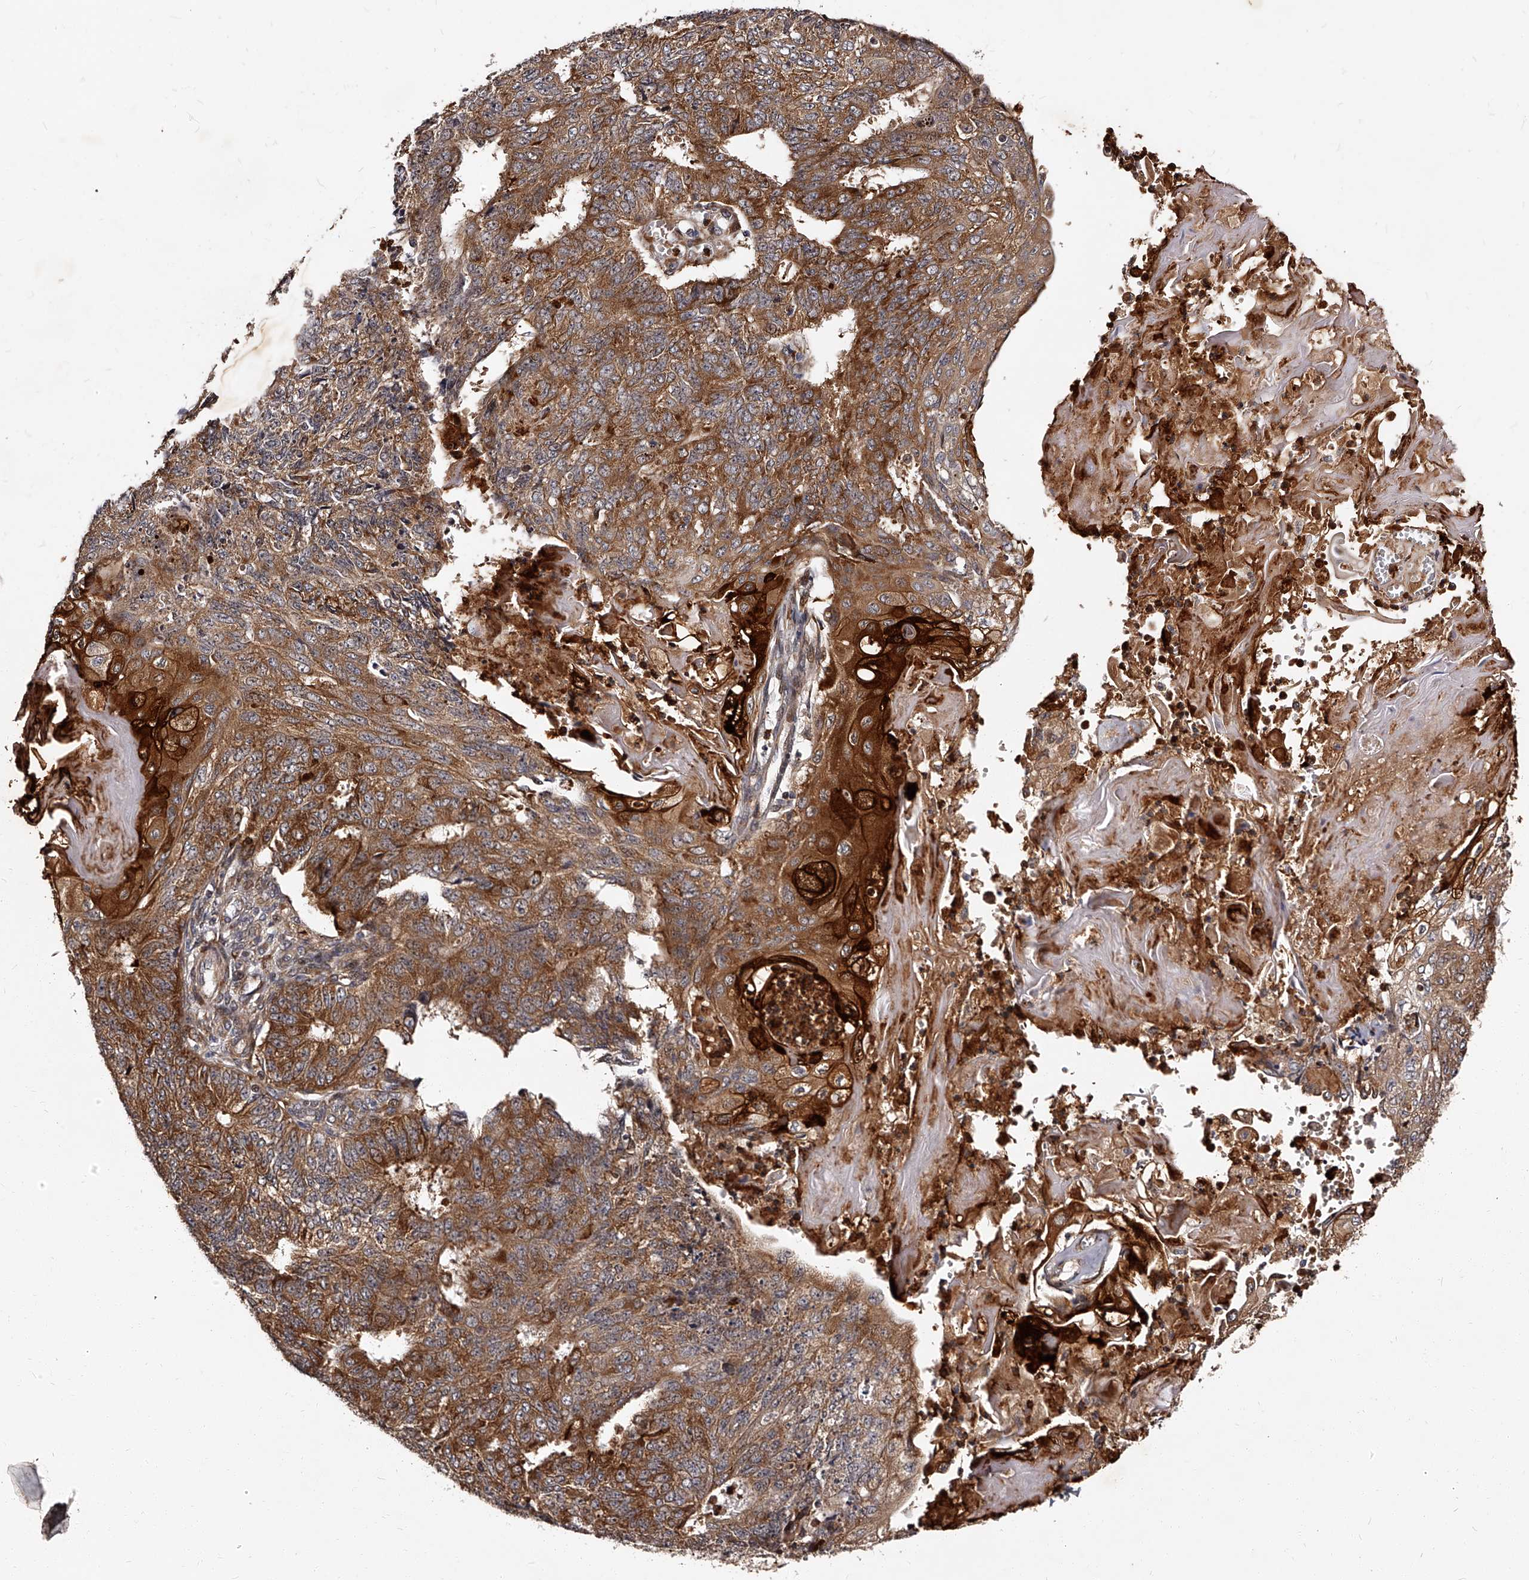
{"staining": {"intensity": "strong", "quantity": ">75%", "location": "cytoplasmic/membranous"}, "tissue": "endometrial cancer", "cell_type": "Tumor cells", "image_type": "cancer", "snomed": [{"axis": "morphology", "description": "Adenocarcinoma, NOS"}, {"axis": "topography", "description": "Endometrium"}], "caption": "This histopathology image demonstrates endometrial cancer stained with IHC to label a protein in brown. The cytoplasmic/membranous of tumor cells show strong positivity for the protein. Nuclei are counter-stained blue.", "gene": "RSC1A1", "patient": {"sex": "female", "age": 32}}